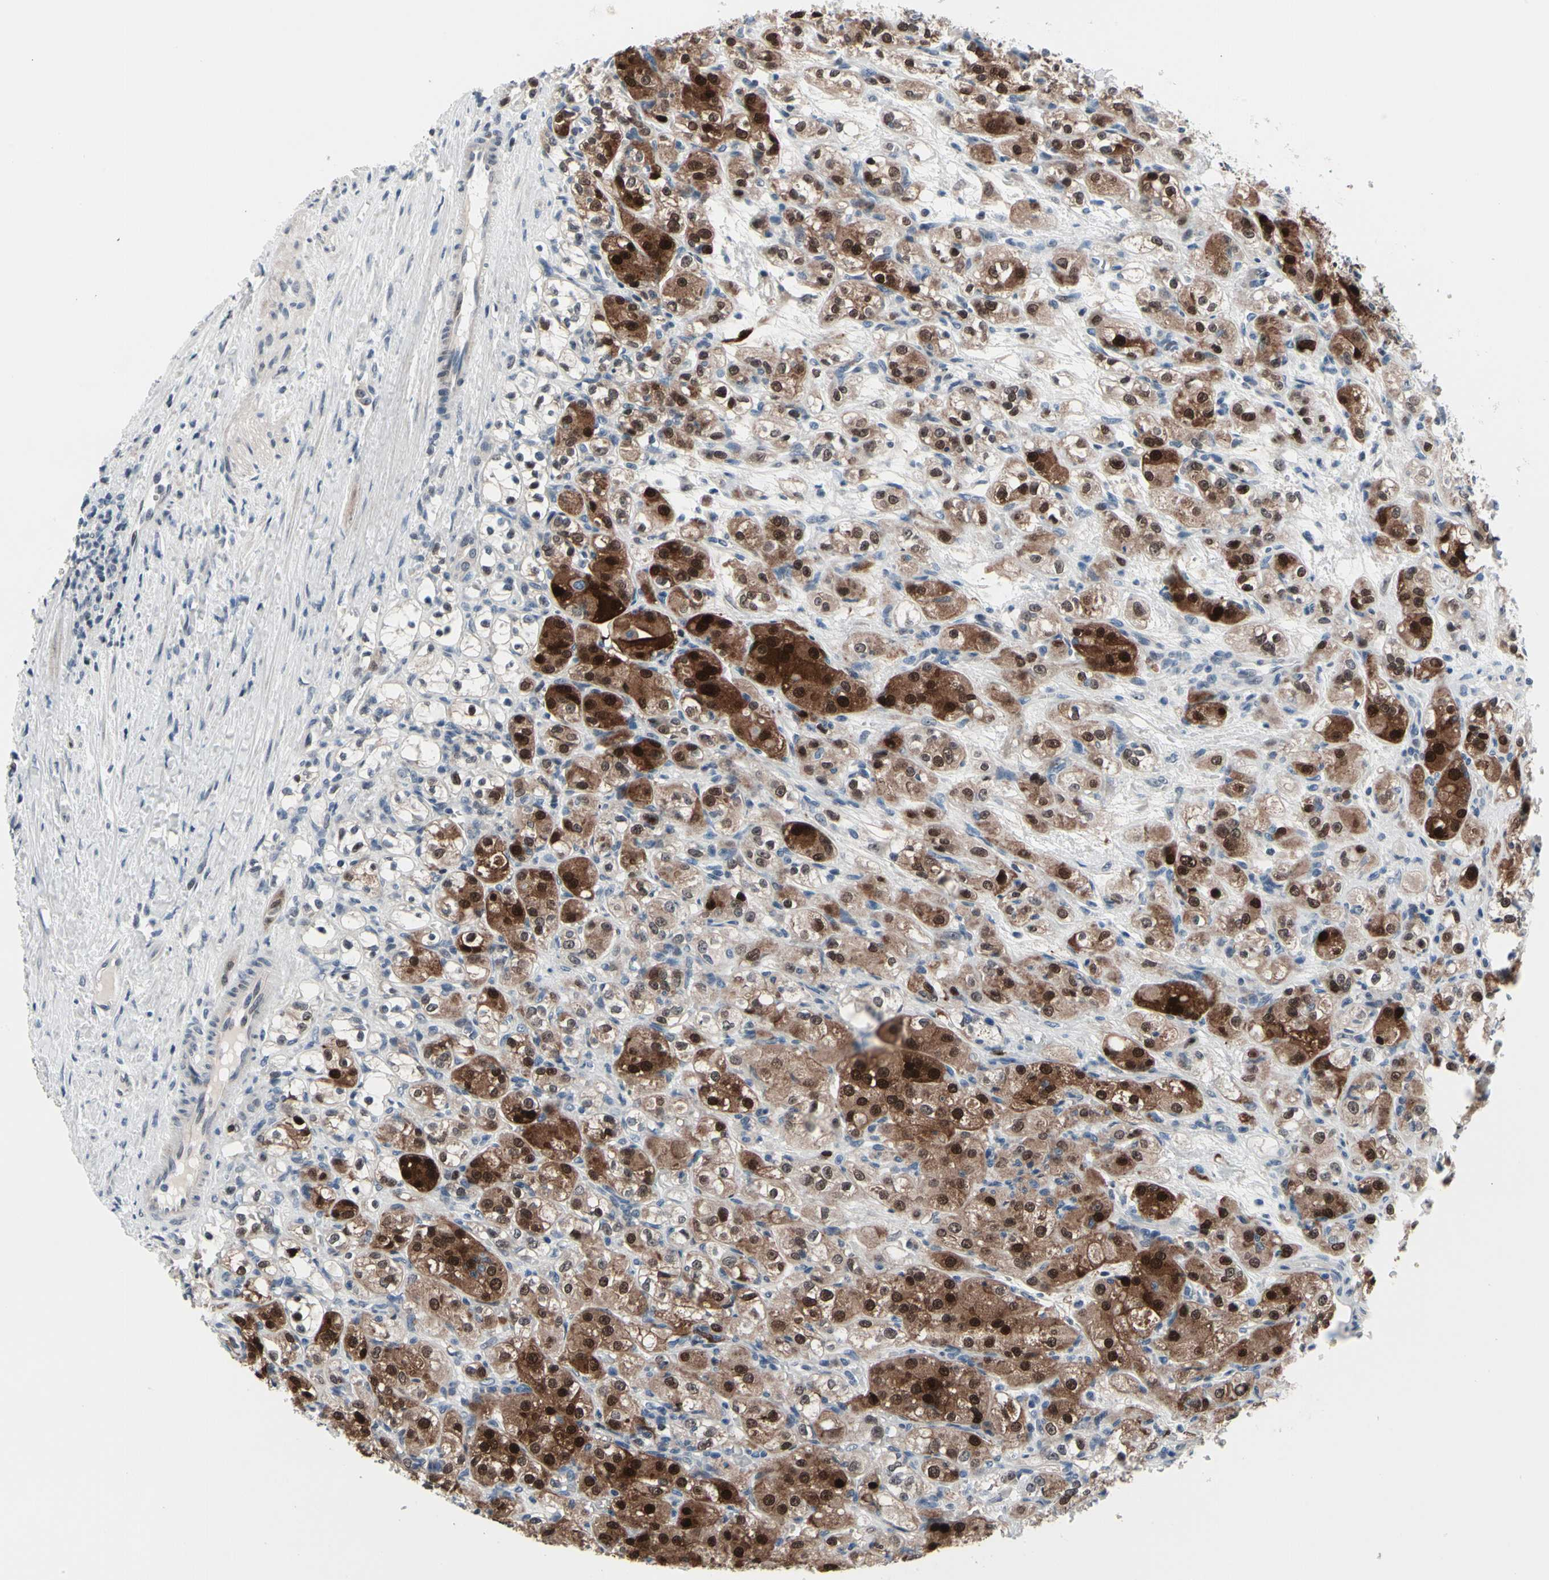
{"staining": {"intensity": "strong", "quantity": ">75%", "location": "cytoplasmic/membranous,nuclear"}, "tissue": "renal cancer", "cell_type": "Tumor cells", "image_type": "cancer", "snomed": [{"axis": "morphology", "description": "Normal tissue, NOS"}, {"axis": "morphology", "description": "Adenocarcinoma, NOS"}, {"axis": "topography", "description": "Kidney"}], "caption": "This image shows renal adenocarcinoma stained with immunohistochemistry (IHC) to label a protein in brown. The cytoplasmic/membranous and nuclear of tumor cells show strong positivity for the protein. Nuclei are counter-stained blue.", "gene": "TXN", "patient": {"sex": "male", "age": 61}}